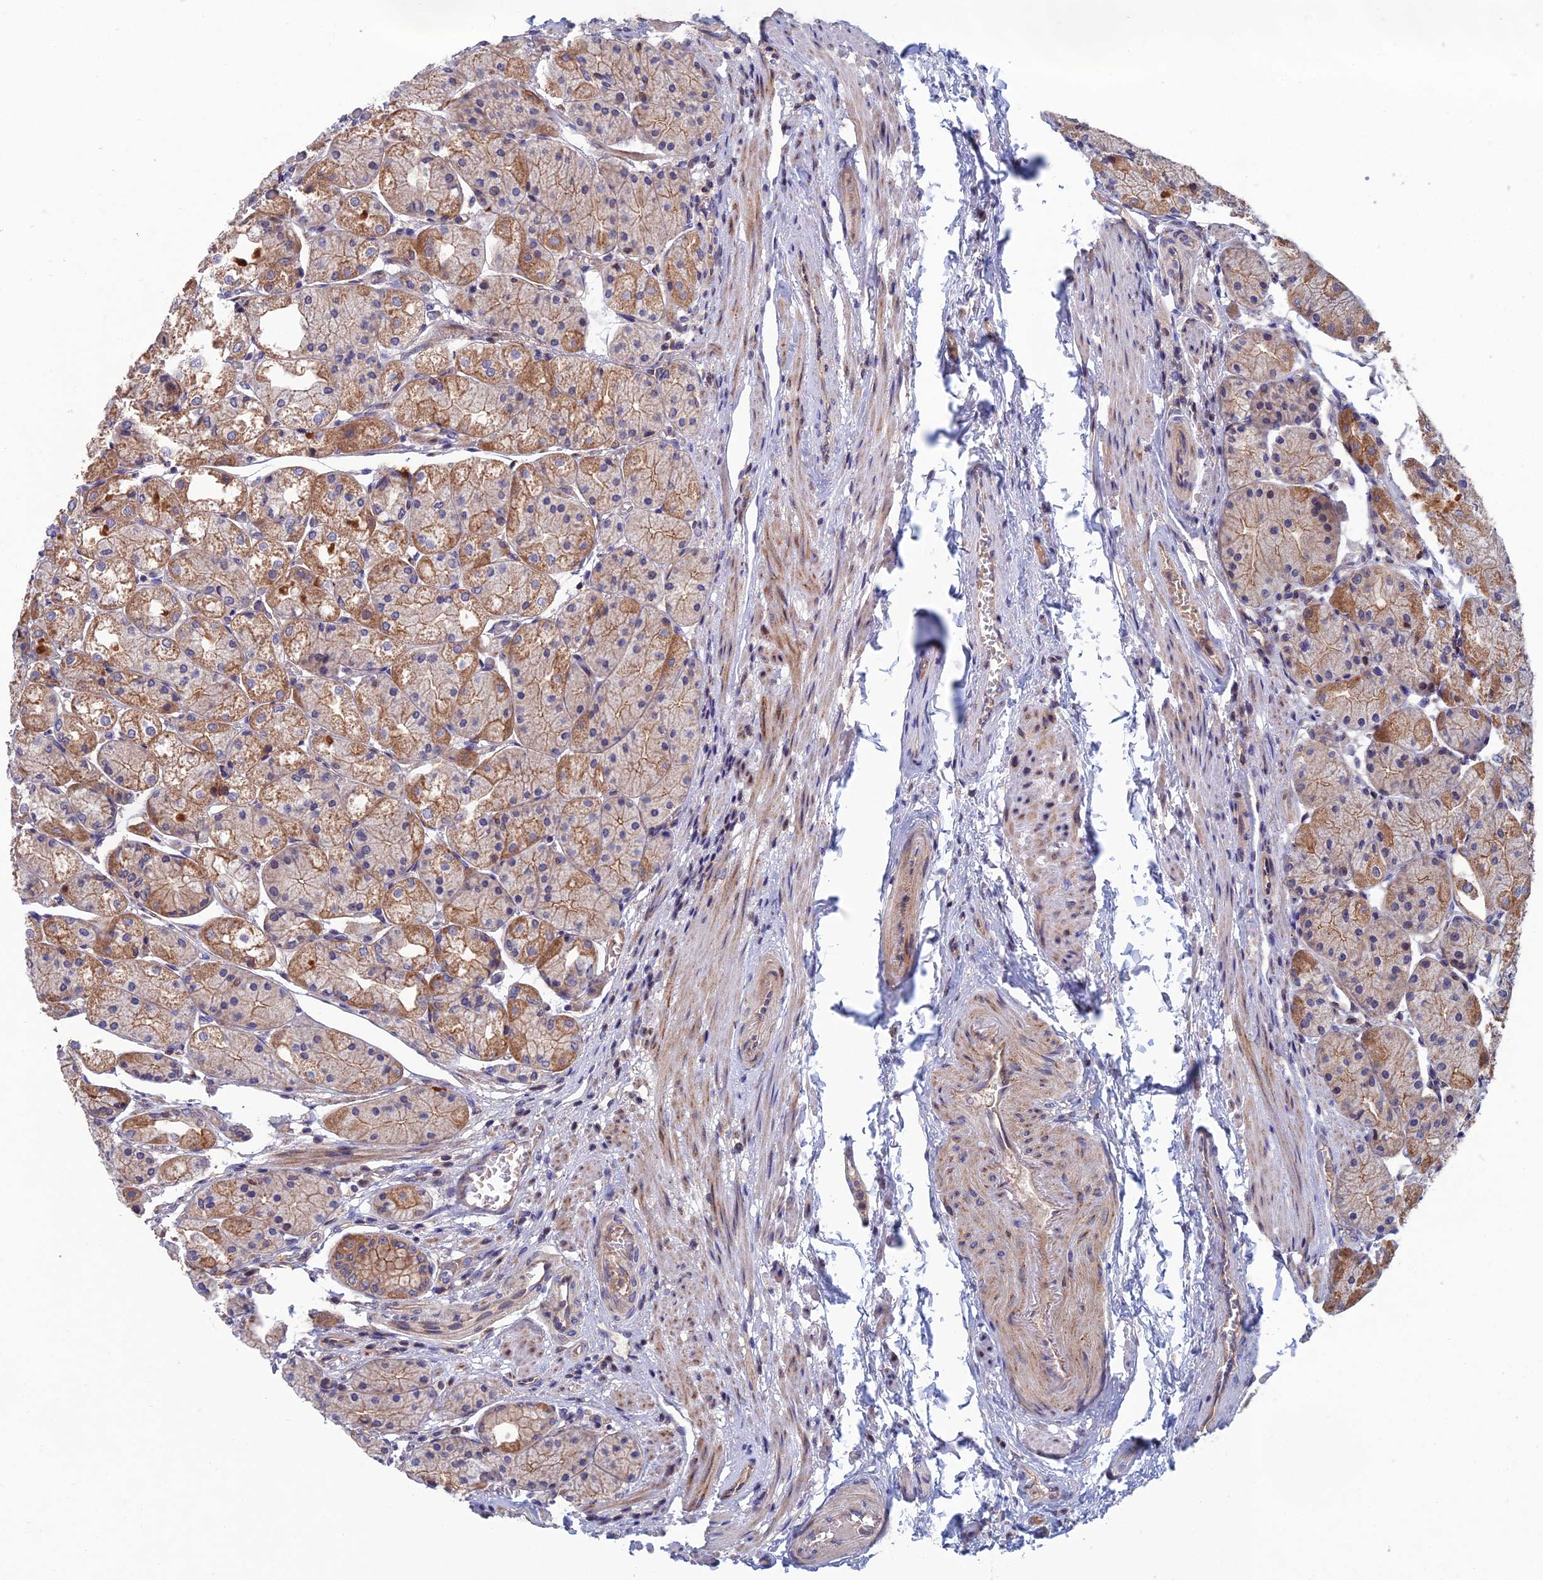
{"staining": {"intensity": "moderate", "quantity": ">75%", "location": "cytoplasmic/membranous"}, "tissue": "stomach", "cell_type": "Glandular cells", "image_type": "normal", "snomed": [{"axis": "morphology", "description": "Normal tissue, NOS"}, {"axis": "topography", "description": "Stomach, upper"}], "caption": "High-power microscopy captured an immunohistochemistry (IHC) photomicrograph of normal stomach, revealing moderate cytoplasmic/membranous staining in about >75% of glandular cells. Immunohistochemistry (ihc) stains the protein in brown and the nuclei are stained blue.", "gene": "USP37", "patient": {"sex": "male", "age": 72}}